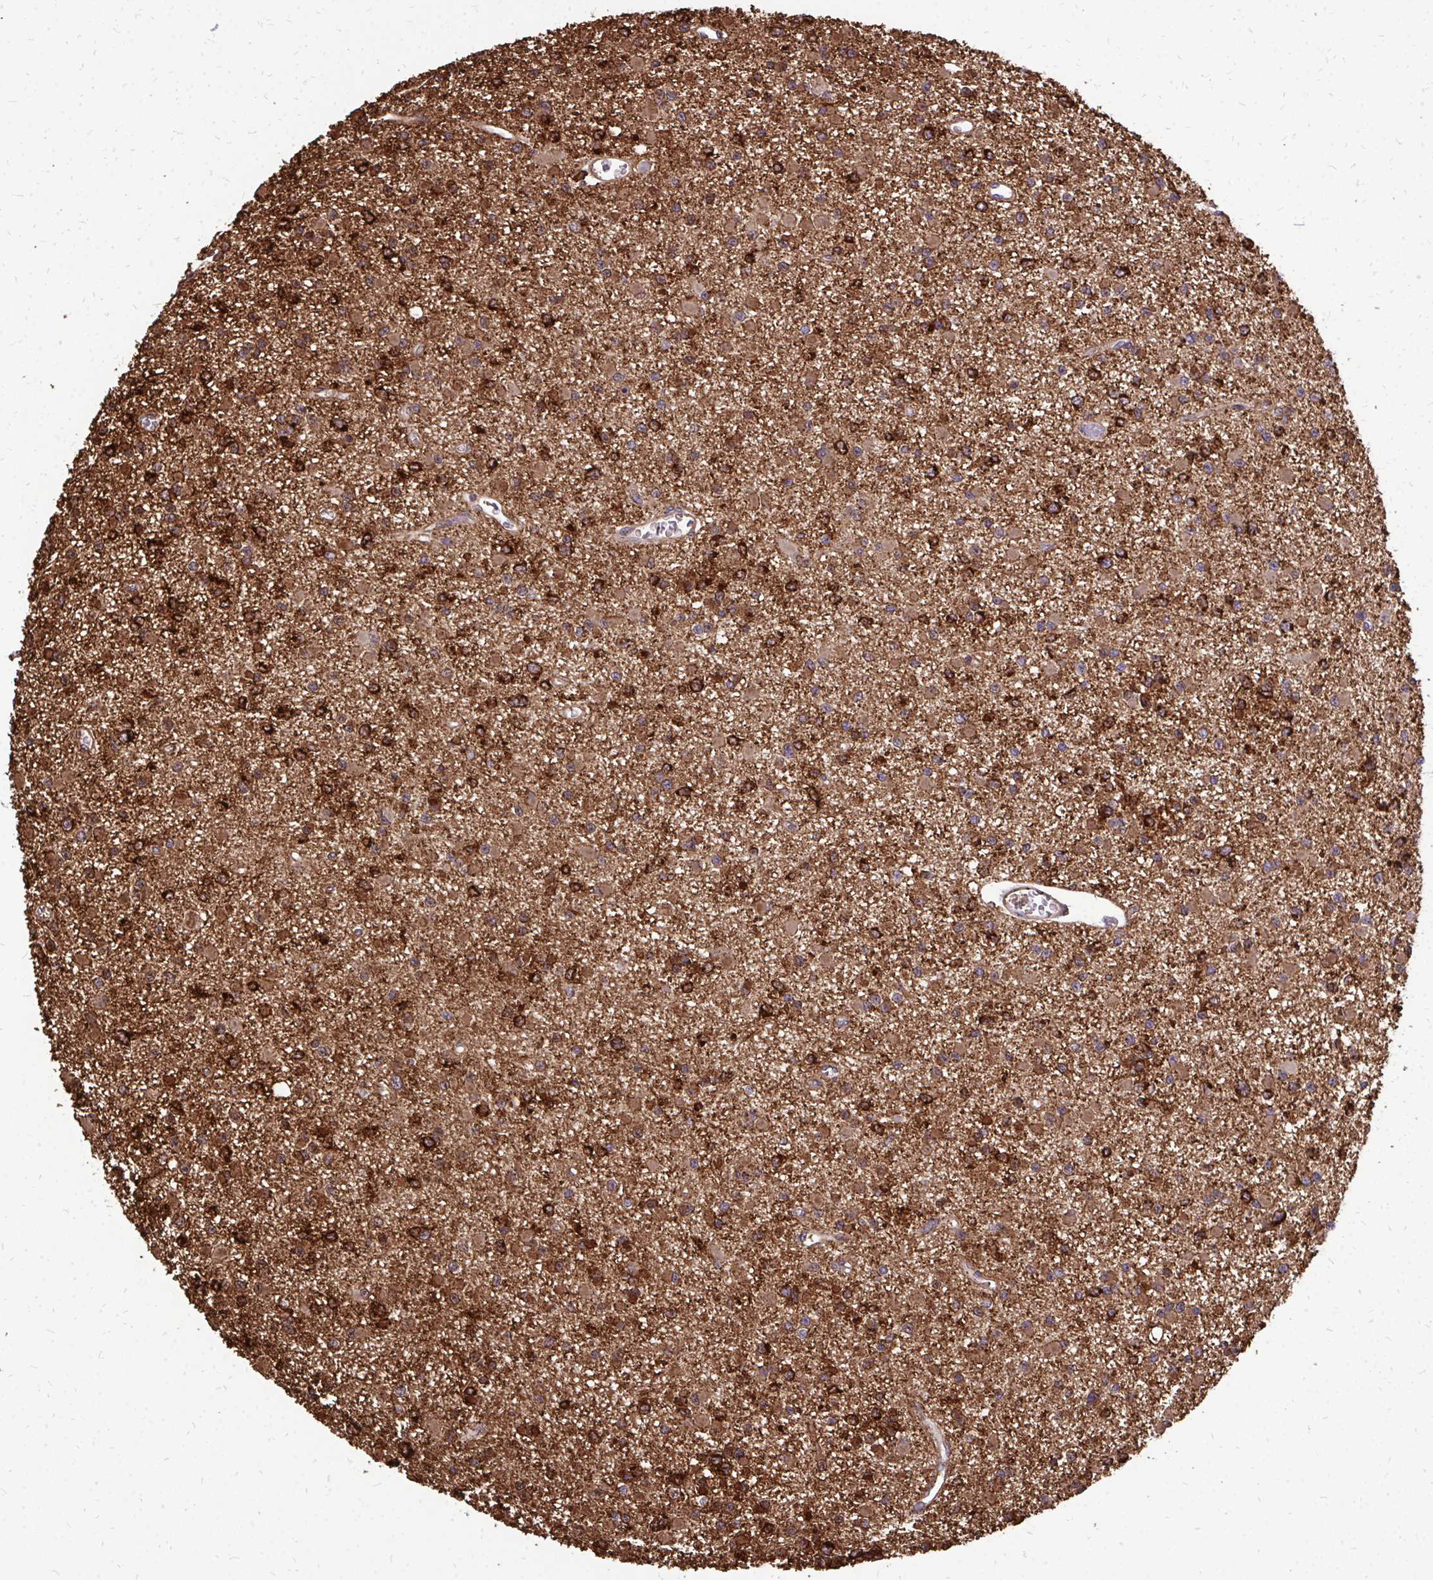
{"staining": {"intensity": "moderate", "quantity": ">75%", "location": "cytoplasmic/membranous"}, "tissue": "glioma", "cell_type": "Tumor cells", "image_type": "cancer", "snomed": [{"axis": "morphology", "description": "Glioma, malignant, Low grade"}, {"axis": "topography", "description": "Brain"}], "caption": "Glioma stained with DAB (3,3'-diaminobenzidine) immunohistochemistry shows medium levels of moderate cytoplasmic/membranous staining in about >75% of tumor cells. (DAB (3,3'-diaminobenzidine) IHC with brightfield microscopy, high magnification).", "gene": "MARCKSL1", "patient": {"sex": "female", "age": 22}}